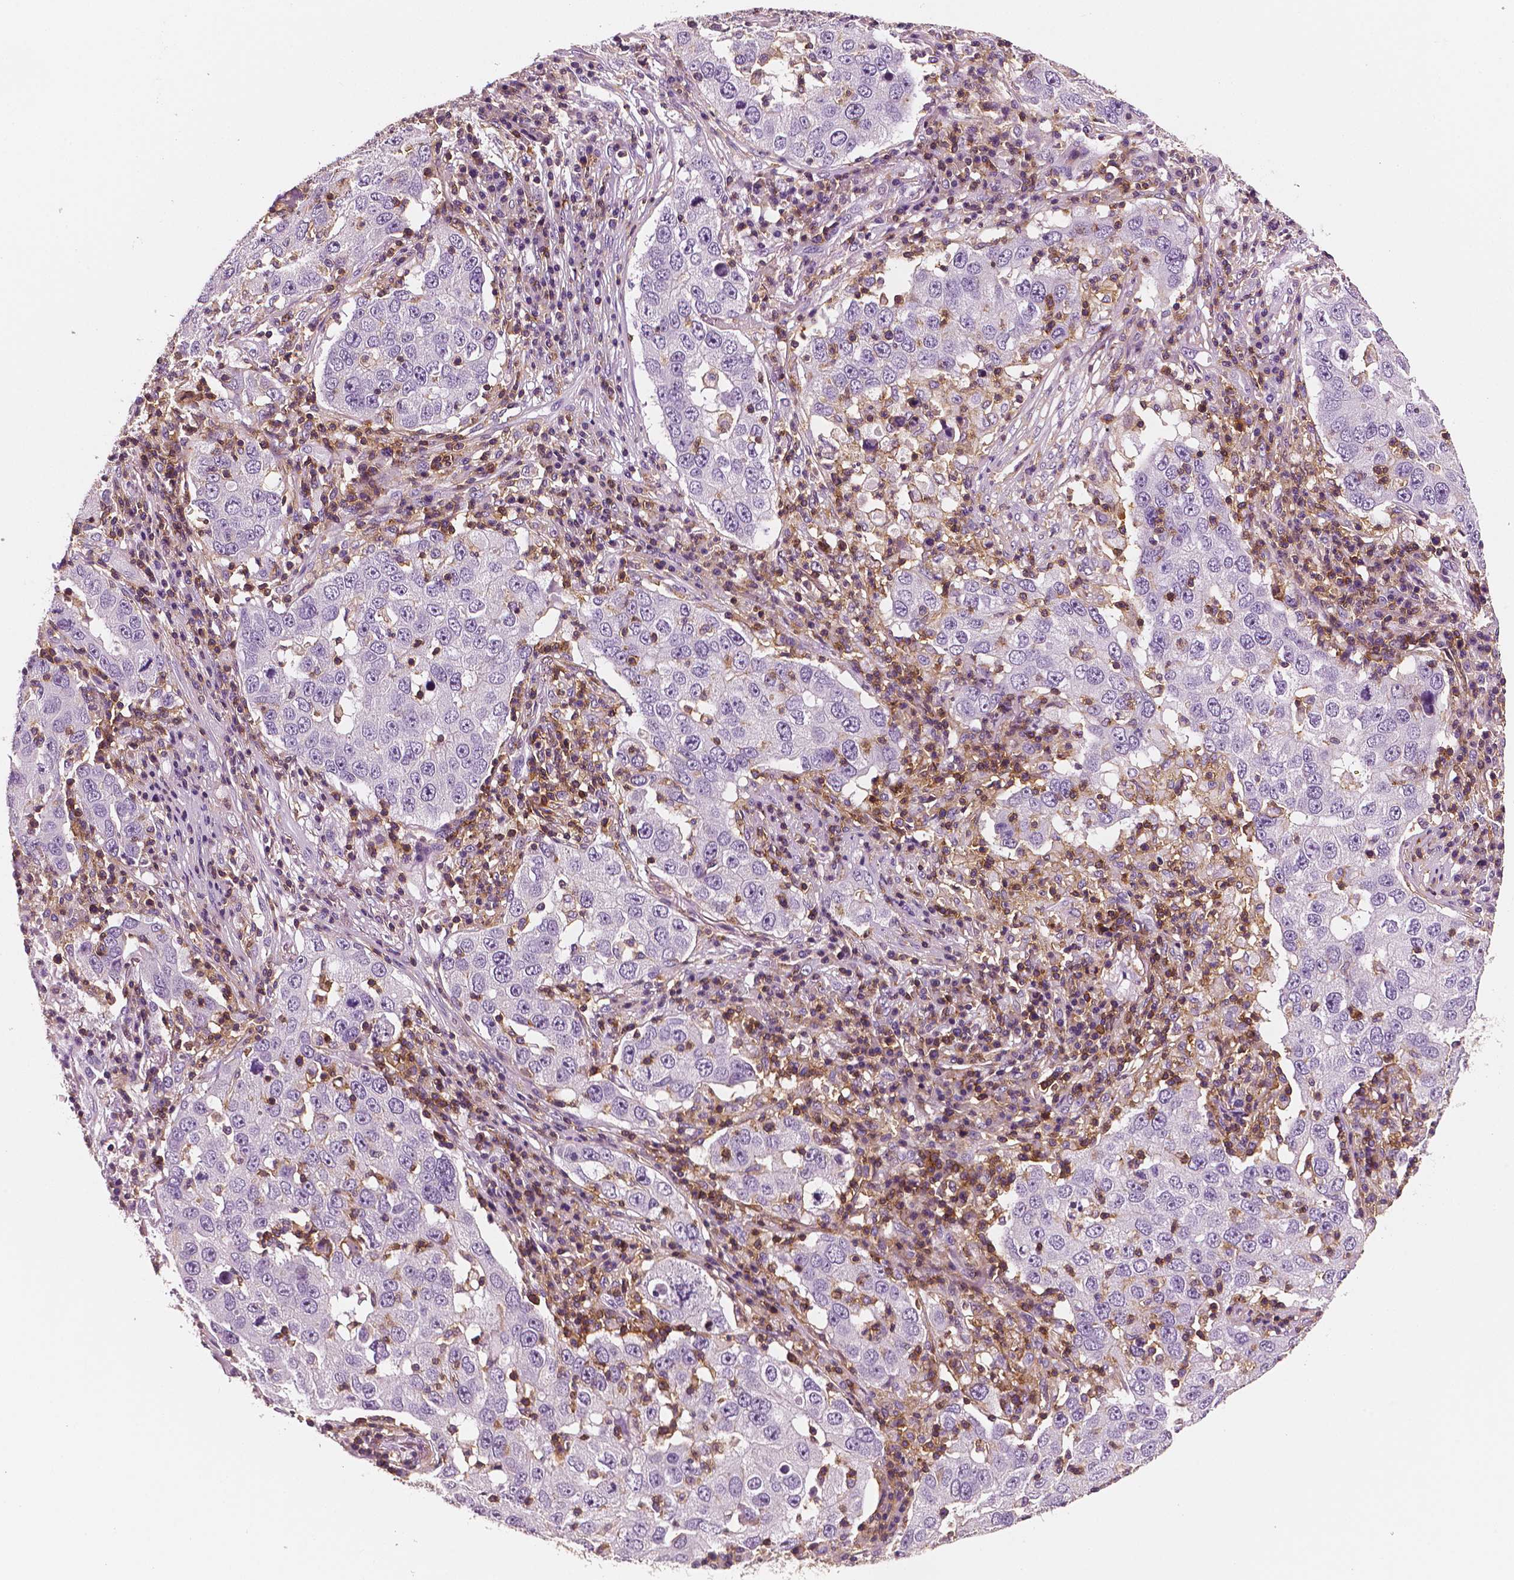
{"staining": {"intensity": "negative", "quantity": "none", "location": "none"}, "tissue": "lung cancer", "cell_type": "Tumor cells", "image_type": "cancer", "snomed": [{"axis": "morphology", "description": "Adenocarcinoma, NOS"}, {"axis": "topography", "description": "Lung"}], "caption": "Tumor cells are negative for brown protein staining in lung cancer (adenocarcinoma). Nuclei are stained in blue.", "gene": "PTPRC", "patient": {"sex": "male", "age": 73}}